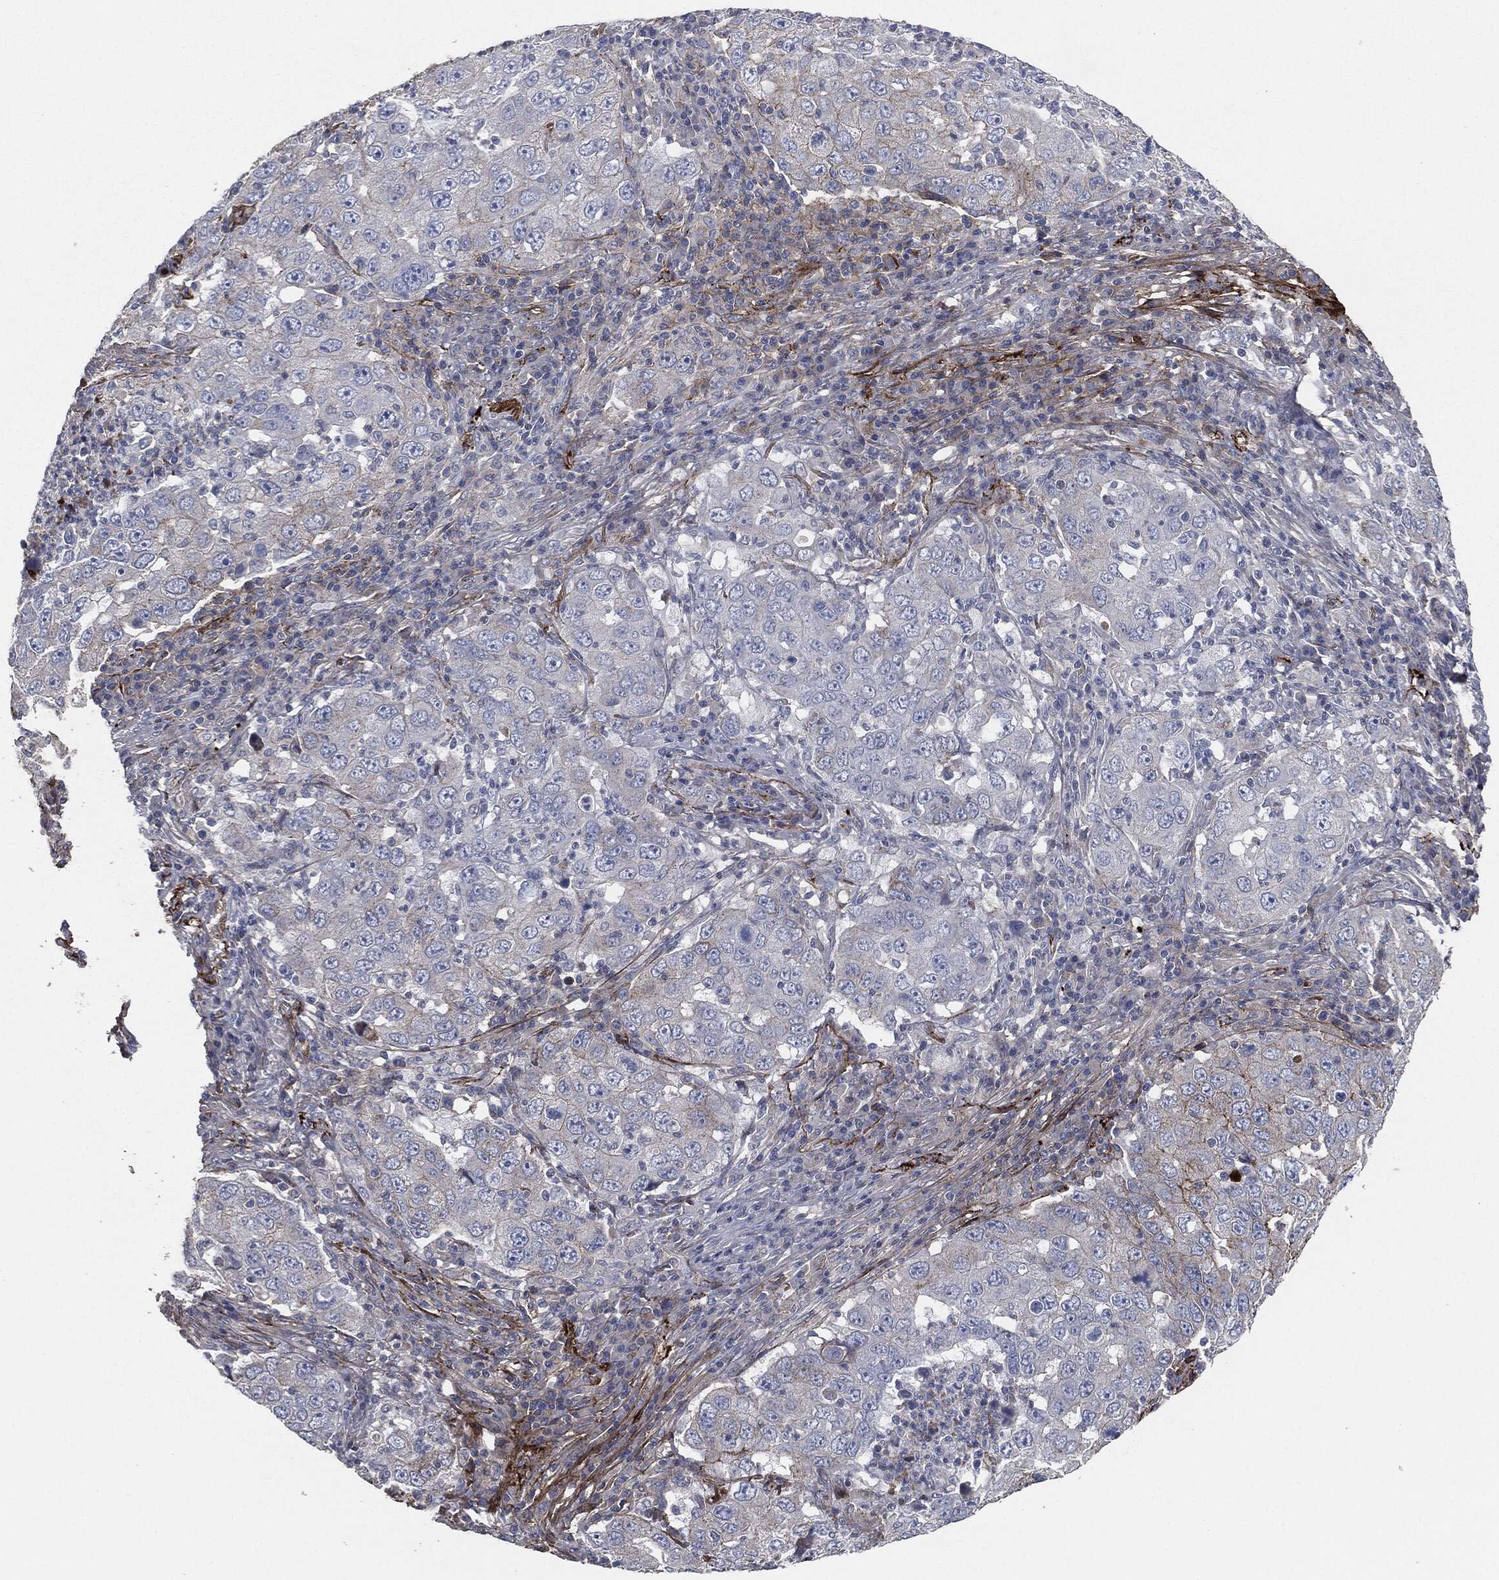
{"staining": {"intensity": "moderate", "quantity": "<25%", "location": "cytoplasmic/membranous"}, "tissue": "lung cancer", "cell_type": "Tumor cells", "image_type": "cancer", "snomed": [{"axis": "morphology", "description": "Adenocarcinoma, NOS"}, {"axis": "topography", "description": "Lung"}], "caption": "DAB (3,3'-diaminobenzidine) immunohistochemical staining of human lung cancer (adenocarcinoma) shows moderate cytoplasmic/membranous protein staining in about <25% of tumor cells.", "gene": "APOB", "patient": {"sex": "male", "age": 73}}